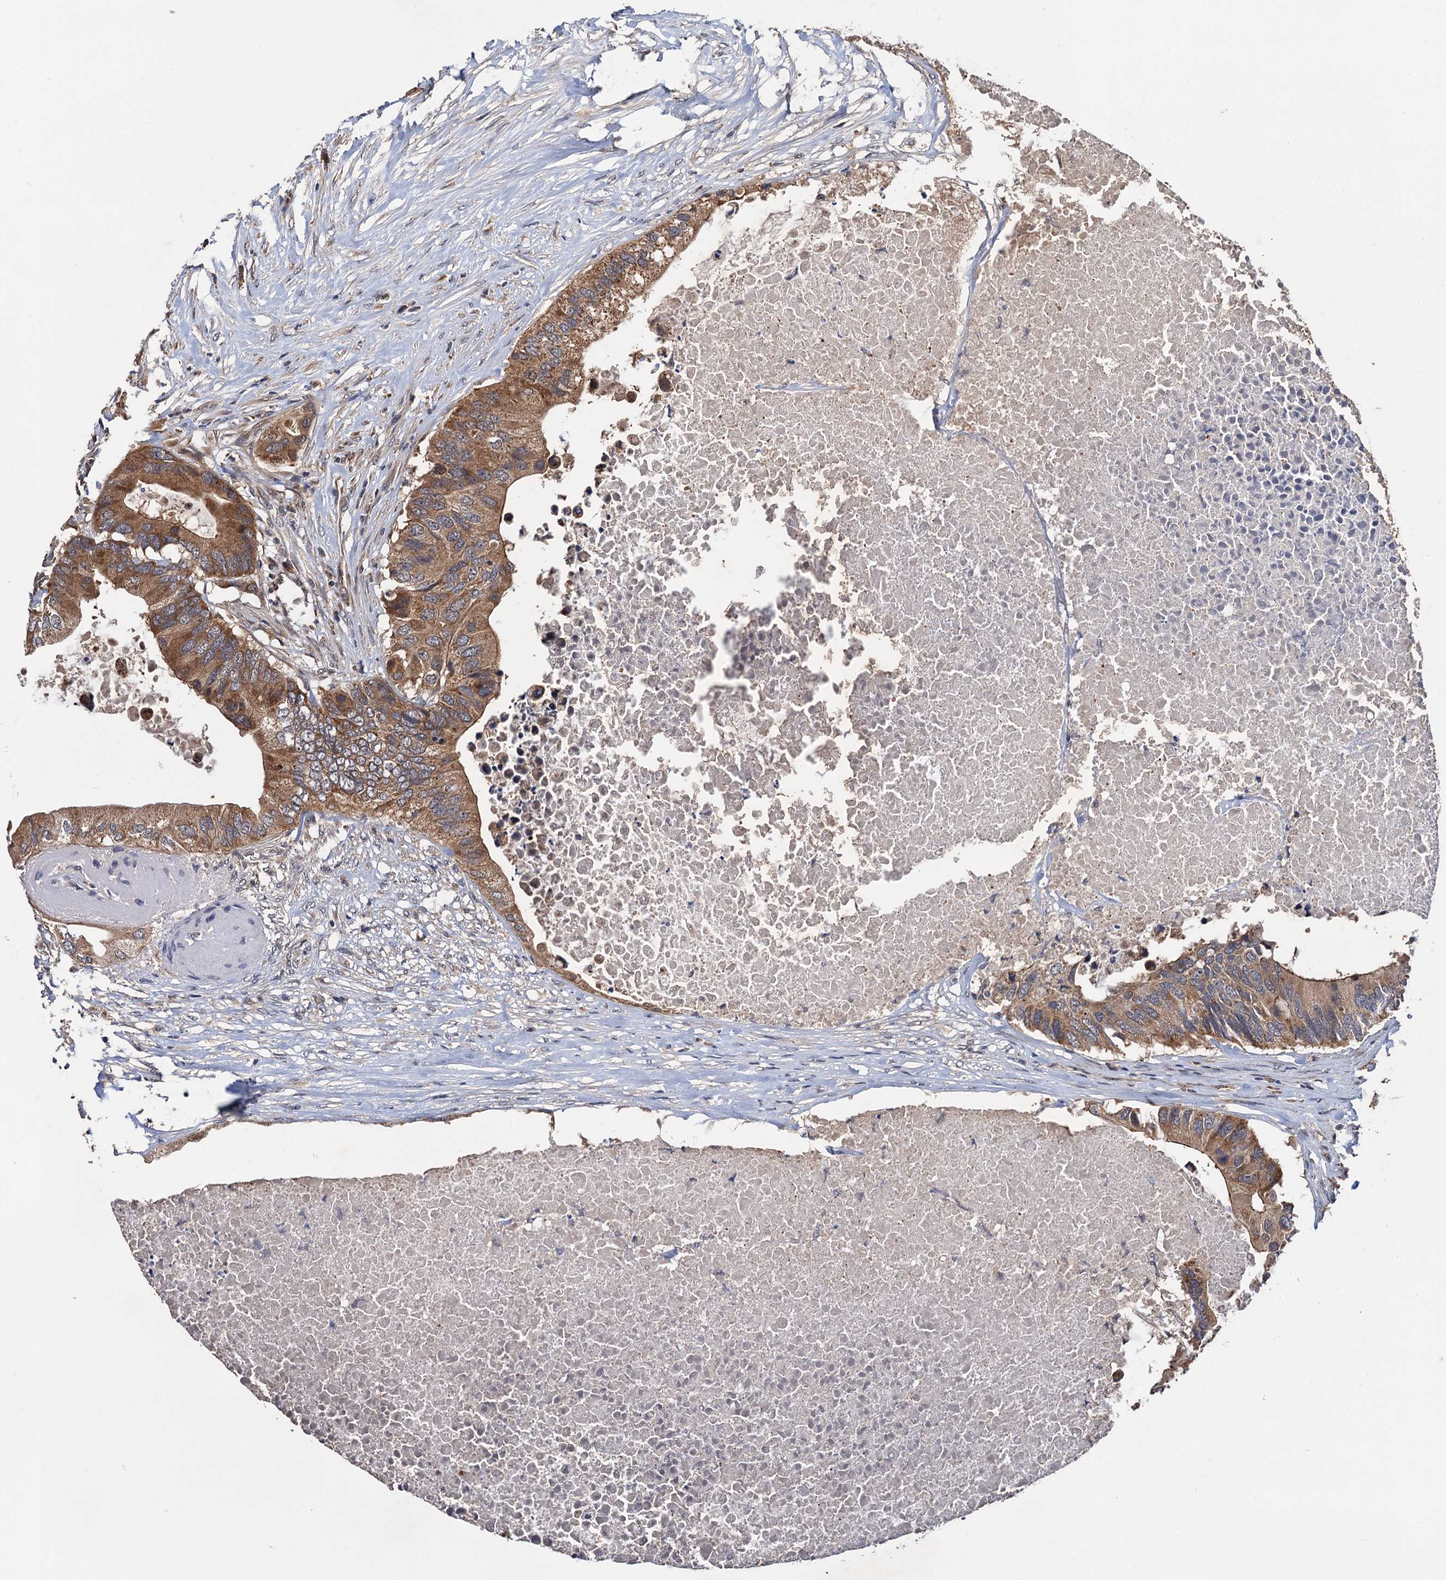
{"staining": {"intensity": "moderate", "quantity": ">75%", "location": "cytoplasmic/membranous"}, "tissue": "colorectal cancer", "cell_type": "Tumor cells", "image_type": "cancer", "snomed": [{"axis": "morphology", "description": "Adenocarcinoma, NOS"}, {"axis": "topography", "description": "Colon"}], "caption": "The micrograph exhibits a brown stain indicating the presence of a protein in the cytoplasmic/membranous of tumor cells in adenocarcinoma (colorectal).", "gene": "NAA16", "patient": {"sex": "male", "age": 71}}